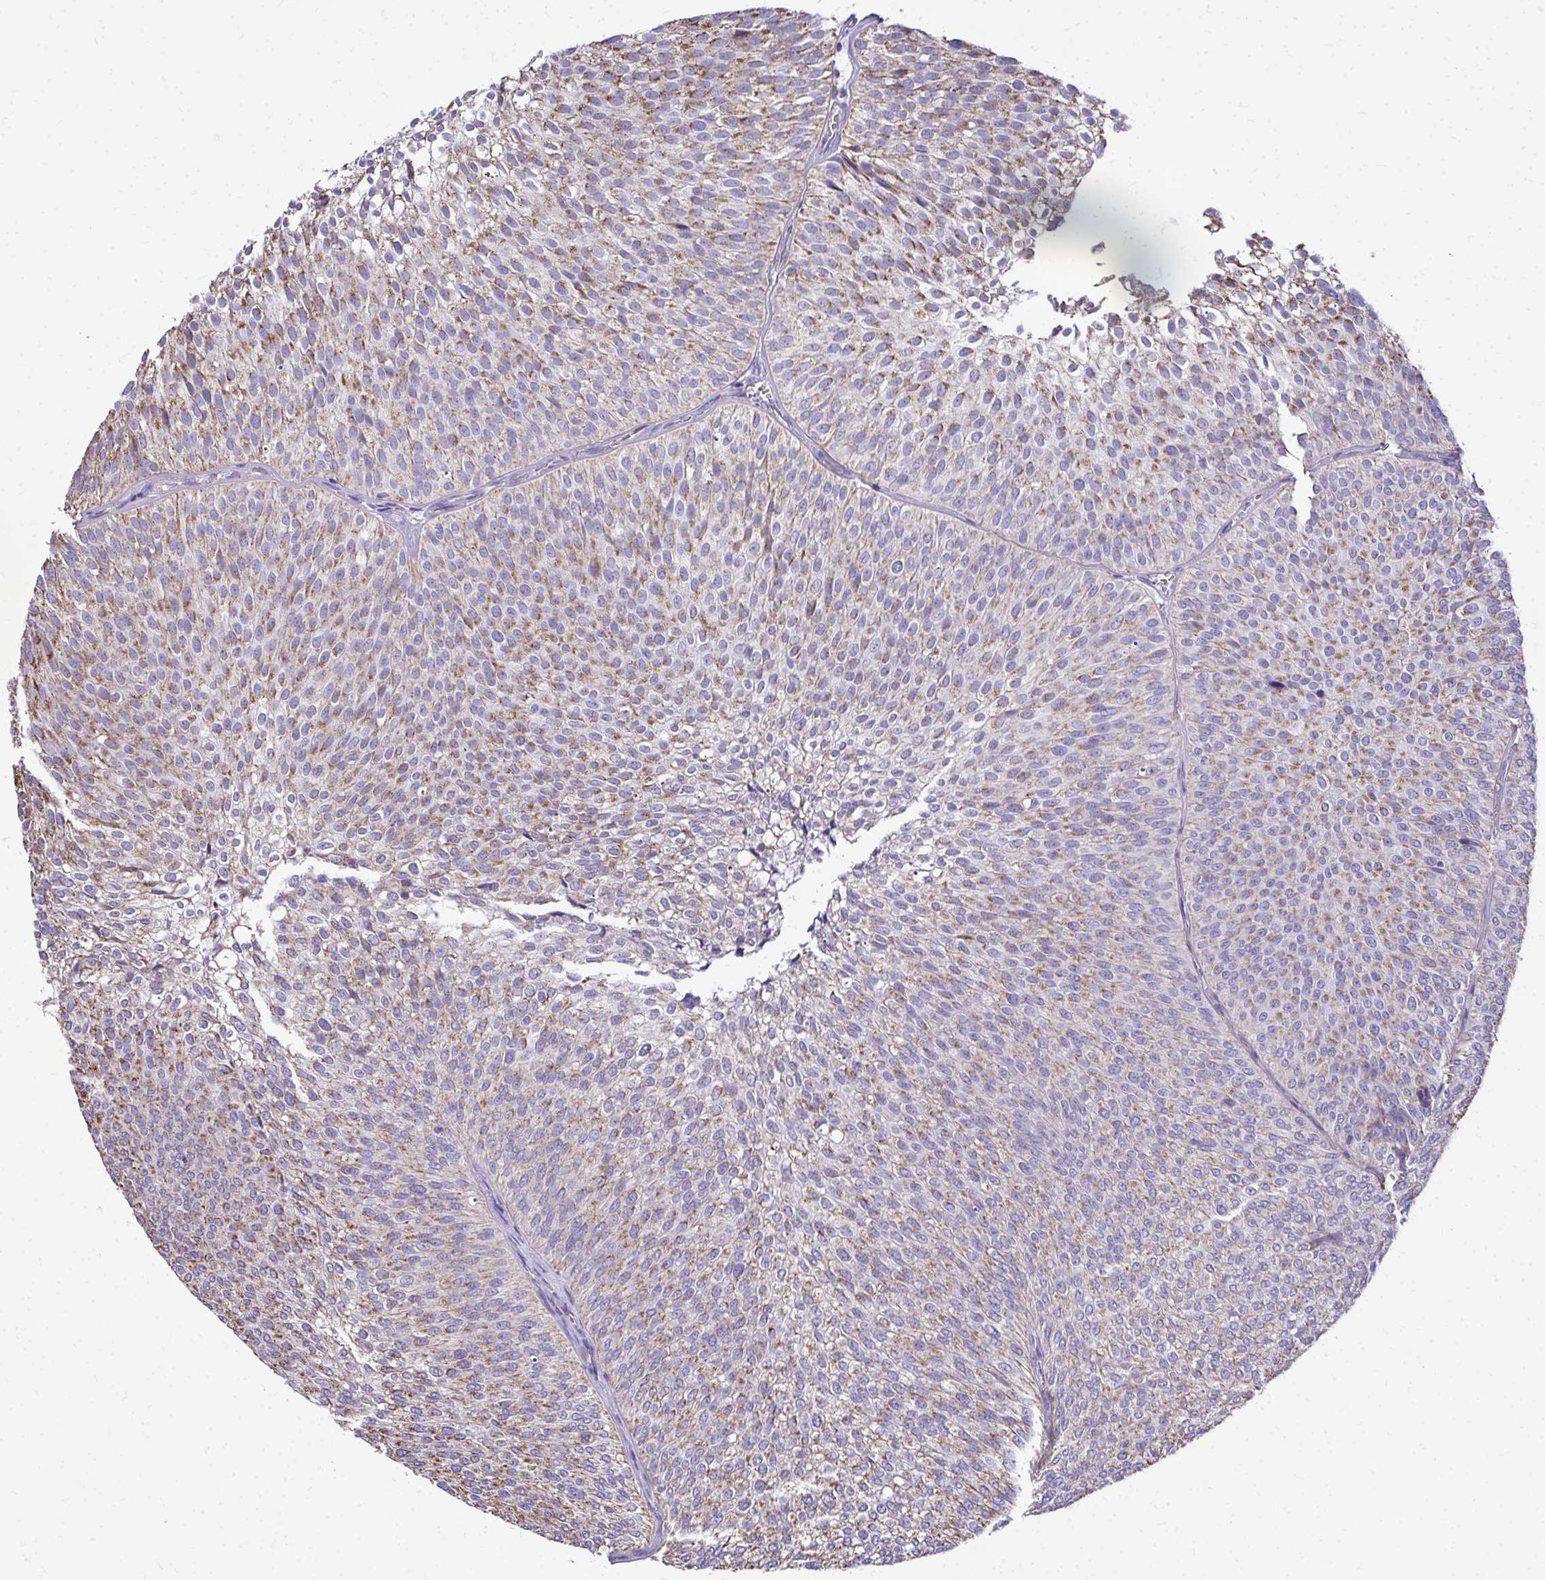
{"staining": {"intensity": "moderate", "quantity": ">75%", "location": "cytoplasmic/membranous"}, "tissue": "urothelial cancer", "cell_type": "Tumor cells", "image_type": "cancer", "snomed": [{"axis": "morphology", "description": "Urothelial carcinoma, Low grade"}, {"axis": "topography", "description": "Urinary bladder"}], "caption": "Urothelial cancer stained for a protein displays moderate cytoplasmic/membranous positivity in tumor cells.", "gene": "MPZL2", "patient": {"sex": "male", "age": 91}}